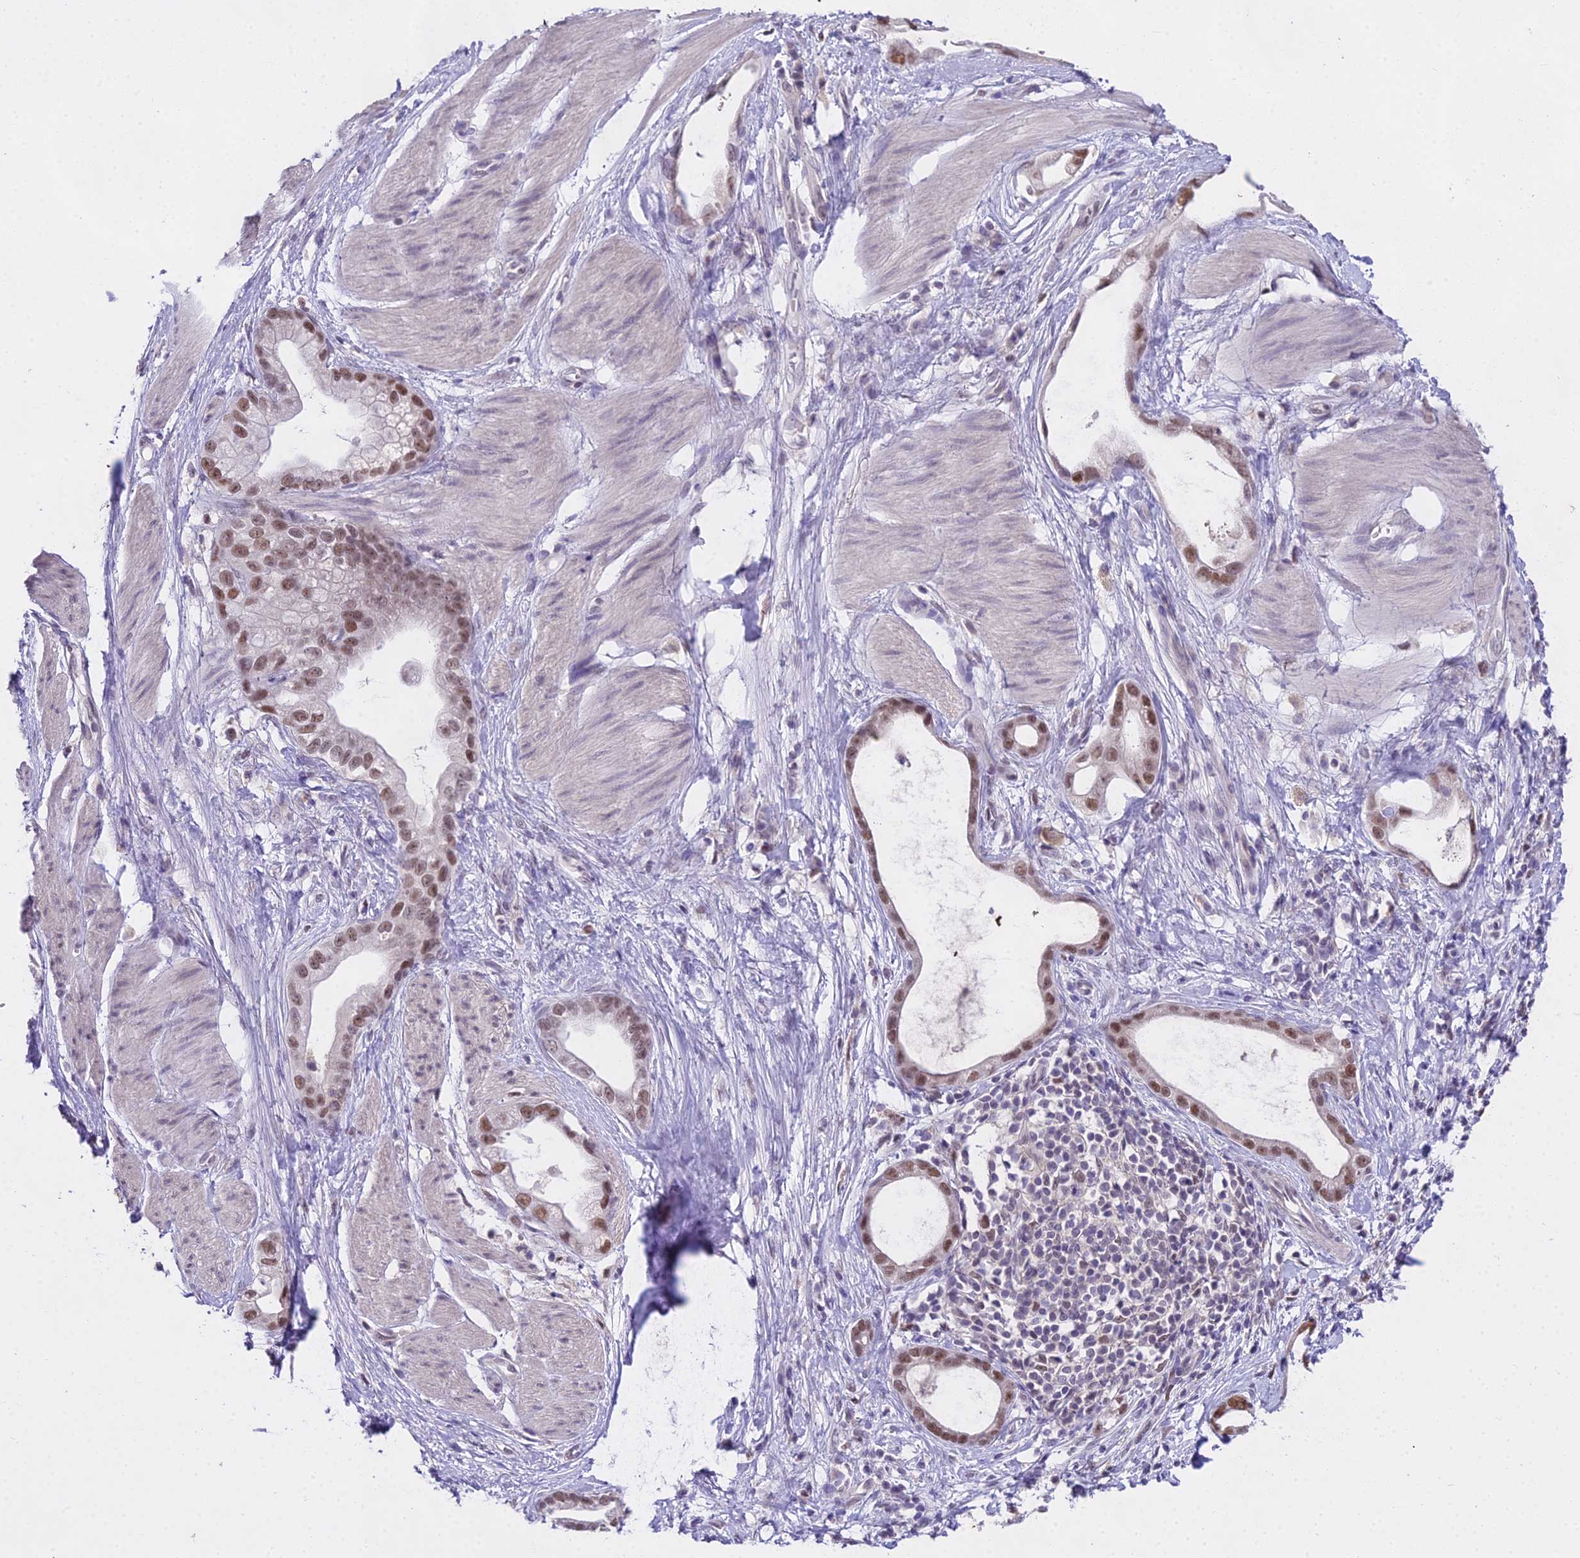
{"staining": {"intensity": "strong", "quantity": "25%-75%", "location": "nuclear"}, "tissue": "stomach cancer", "cell_type": "Tumor cells", "image_type": "cancer", "snomed": [{"axis": "morphology", "description": "Adenocarcinoma, NOS"}, {"axis": "topography", "description": "Stomach"}], "caption": "High-magnification brightfield microscopy of adenocarcinoma (stomach) stained with DAB (3,3'-diaminobenzidine) (brown) and counterstained with hematoxylin (blue). tumor cells exhibit strong nuclear expression is present in about25%-75% of cells.", "gene": "MAT2A", "patient": {"sex": "male", "age": 55}}